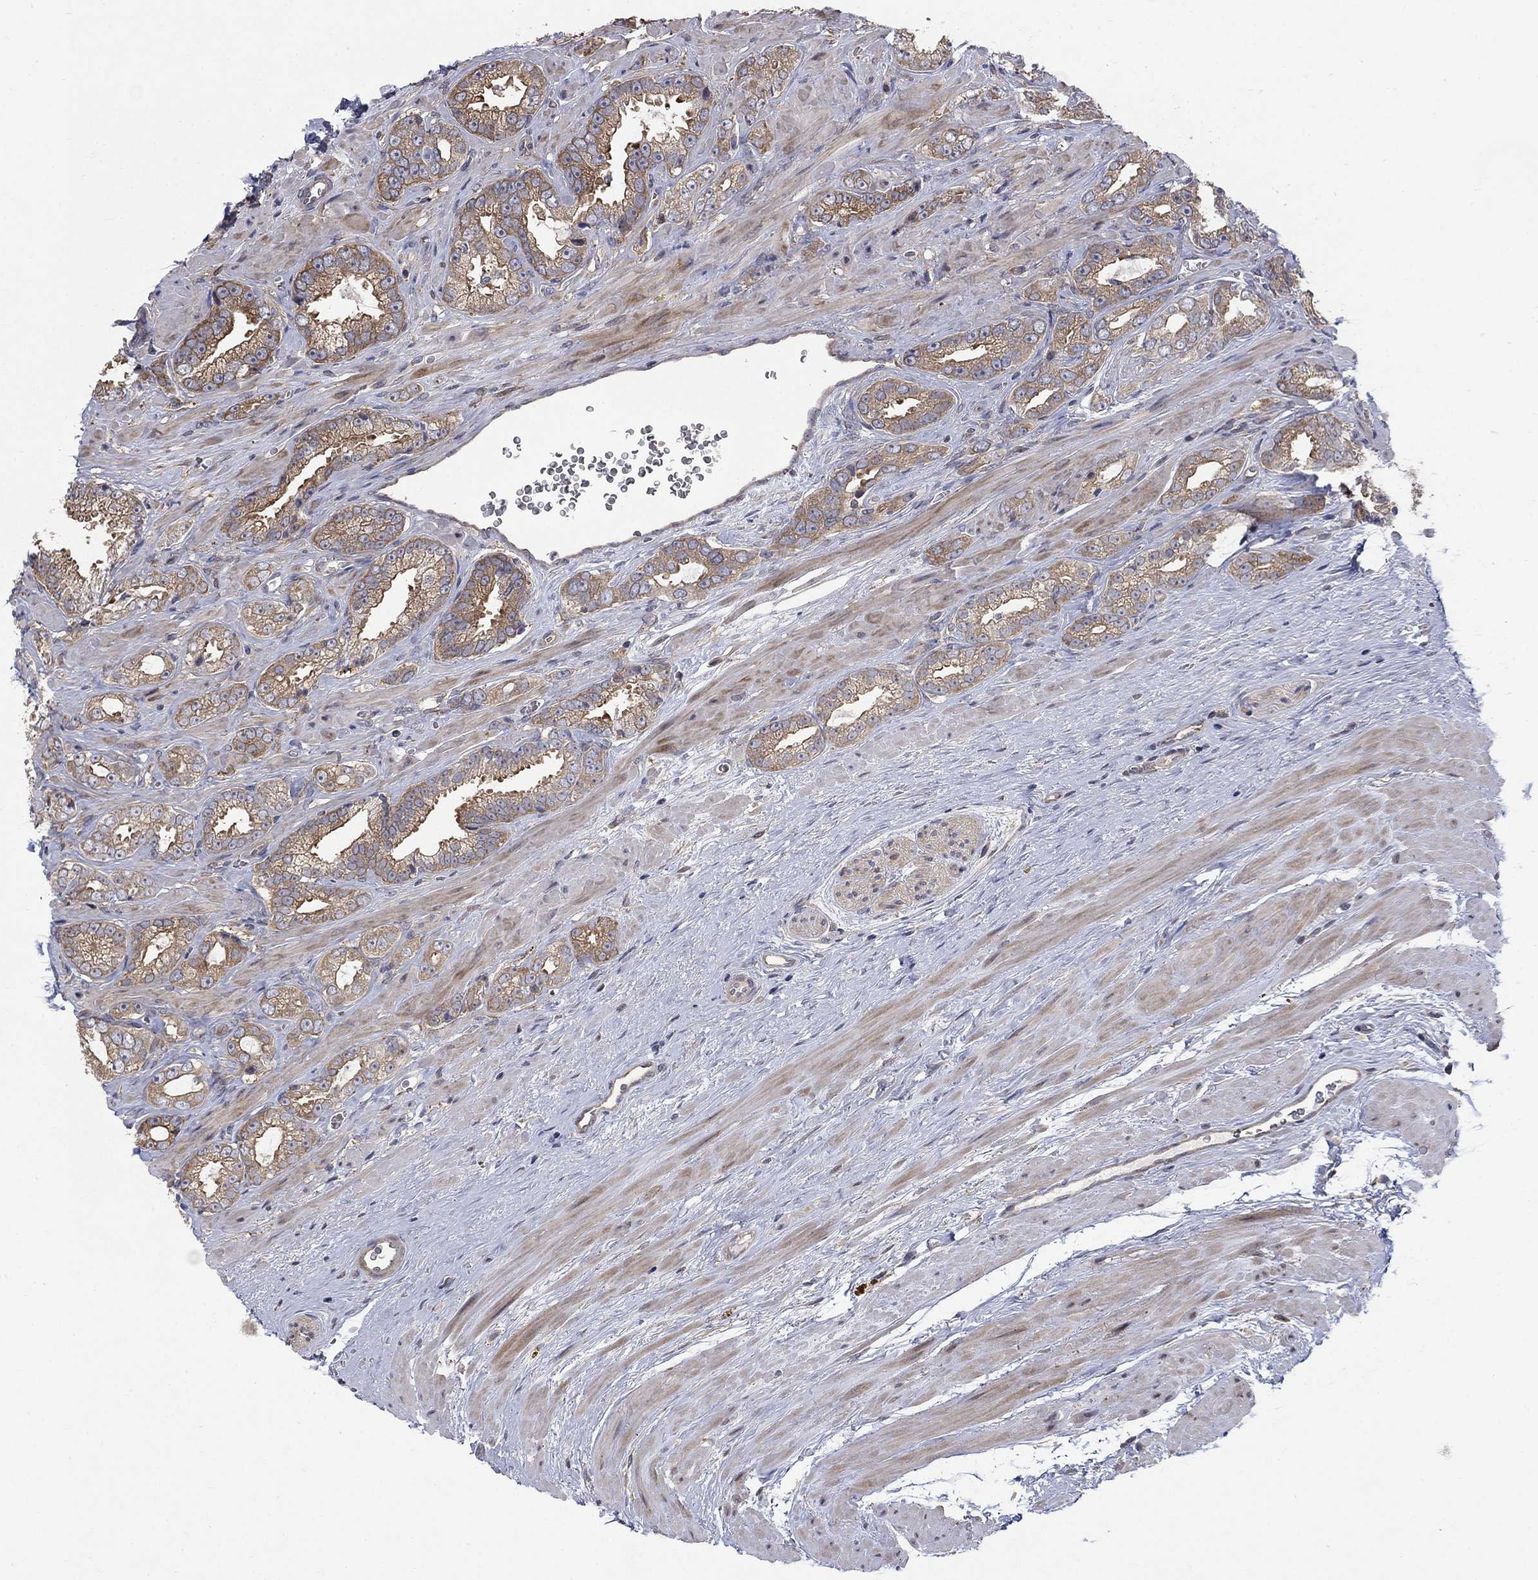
{"staining": {"intensity": "weak", "quantity": ">75%", "location": "cytoplasmic/membranous"}, "tissue": "prostate cancer", "cell_type": "Tumor cells", "image_type": "cancer", "snomed": [{"axis": "morphology", "description": "Adenocarcinoma, NOS"}, {"axis": "topography", "description": "Prostate"}], "caption": "A brown stain shows weak cytoplasmic/membranous positivity of a protein in adenocarcinoma (prostate) tumor cells.", "gene": "PDZD2", "patient": {"sex": "male", "age": 67}}